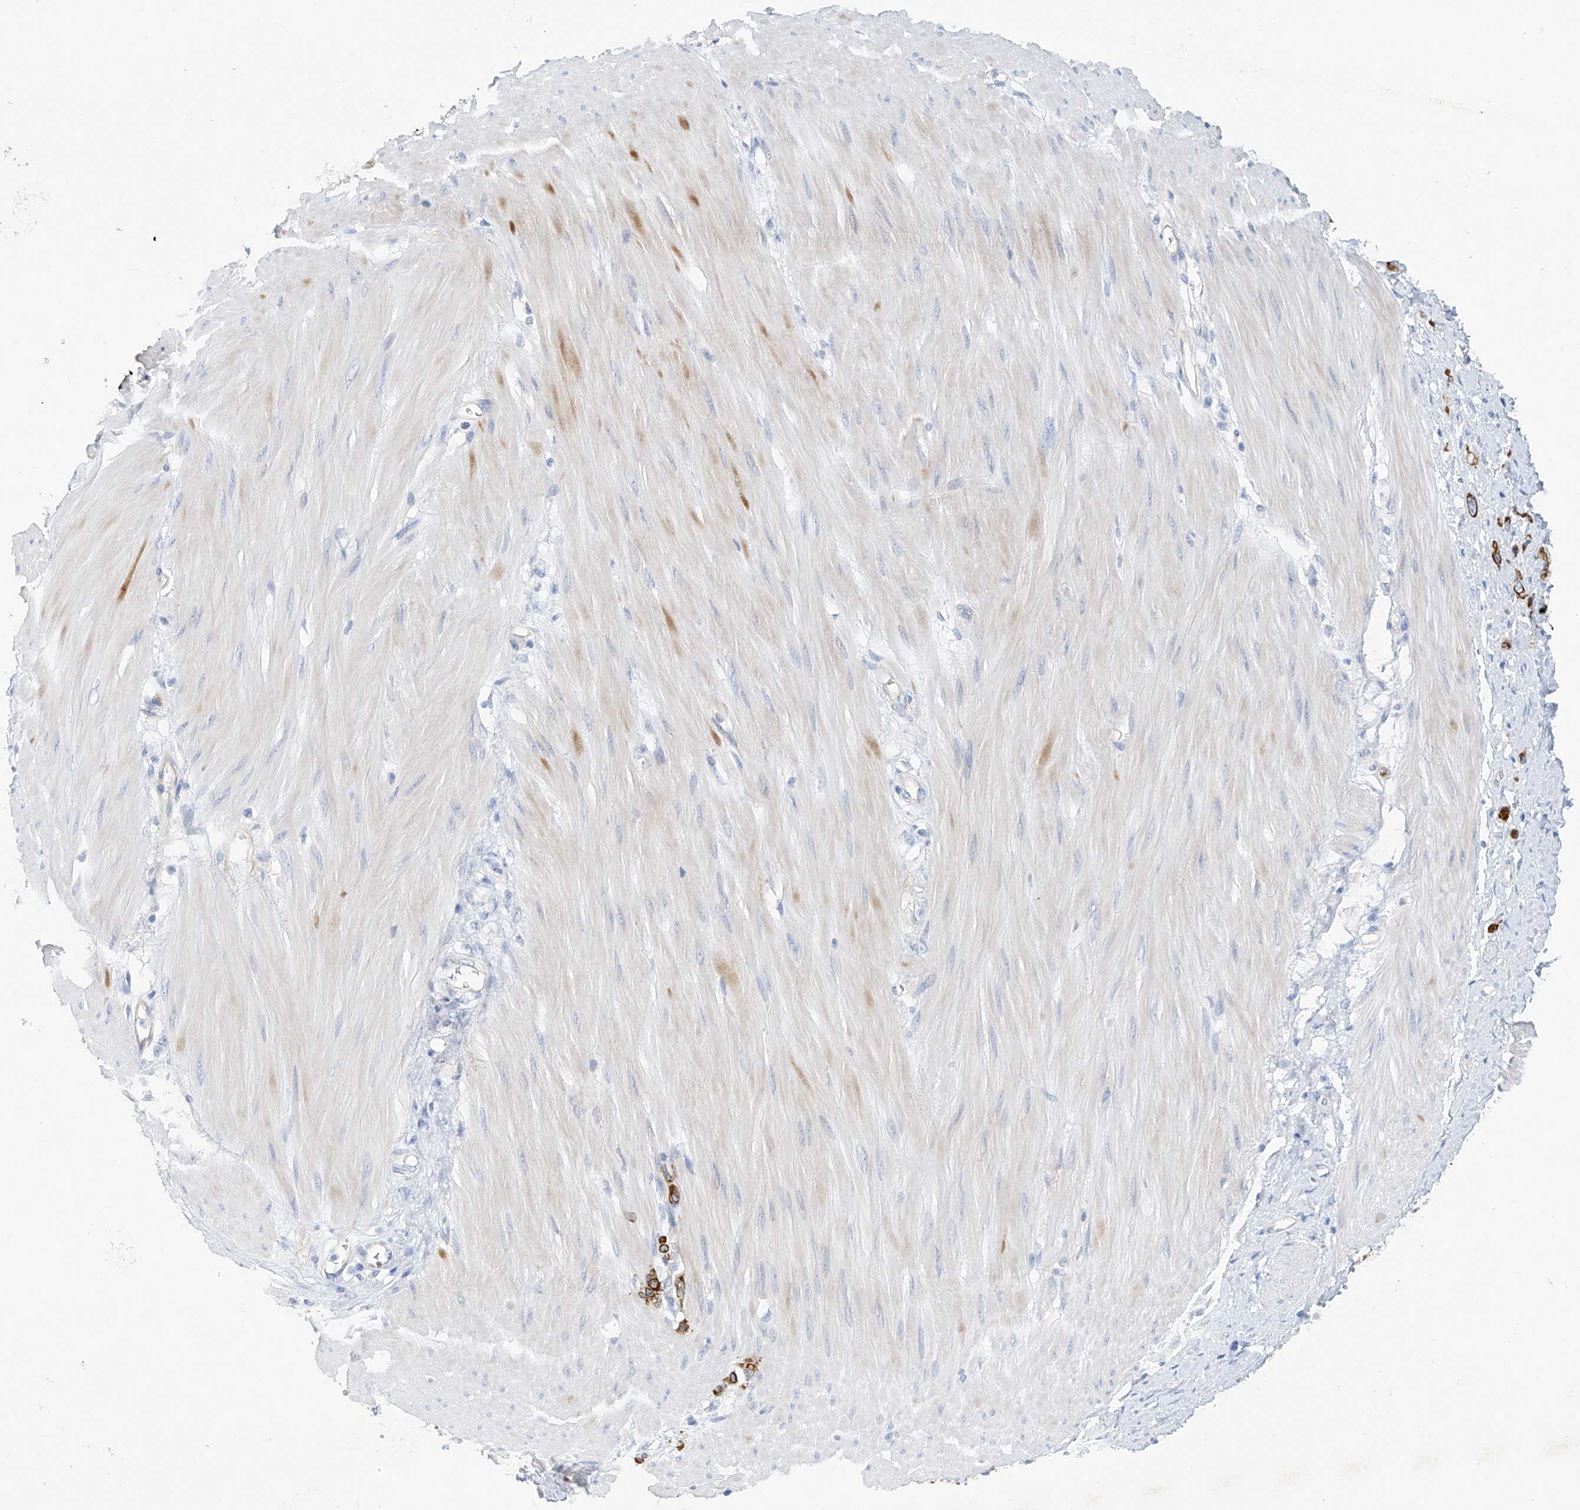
{"staining": {"intensity": "strong", "quantity": ">75%", "location": "cytoplasmic/membranous"}, "tissue": "stomach cancer", "cell_type": "Tumor cells", "image_type": "cancer", "snomed": [{"axis": "morphology", "description": "Adenocarcinoma, NOS"}, {"axis": "topography", "description": "Stomach"}], "caption": "Adenocarcinoma (stomach) tissue reveals strong cytoplasmic/membranous staining in about >75% of tumor cells, visualized by immunohistochemistry.", "gene": "PIK3C2B", "patient": {"sex": "female", "age": 76}}